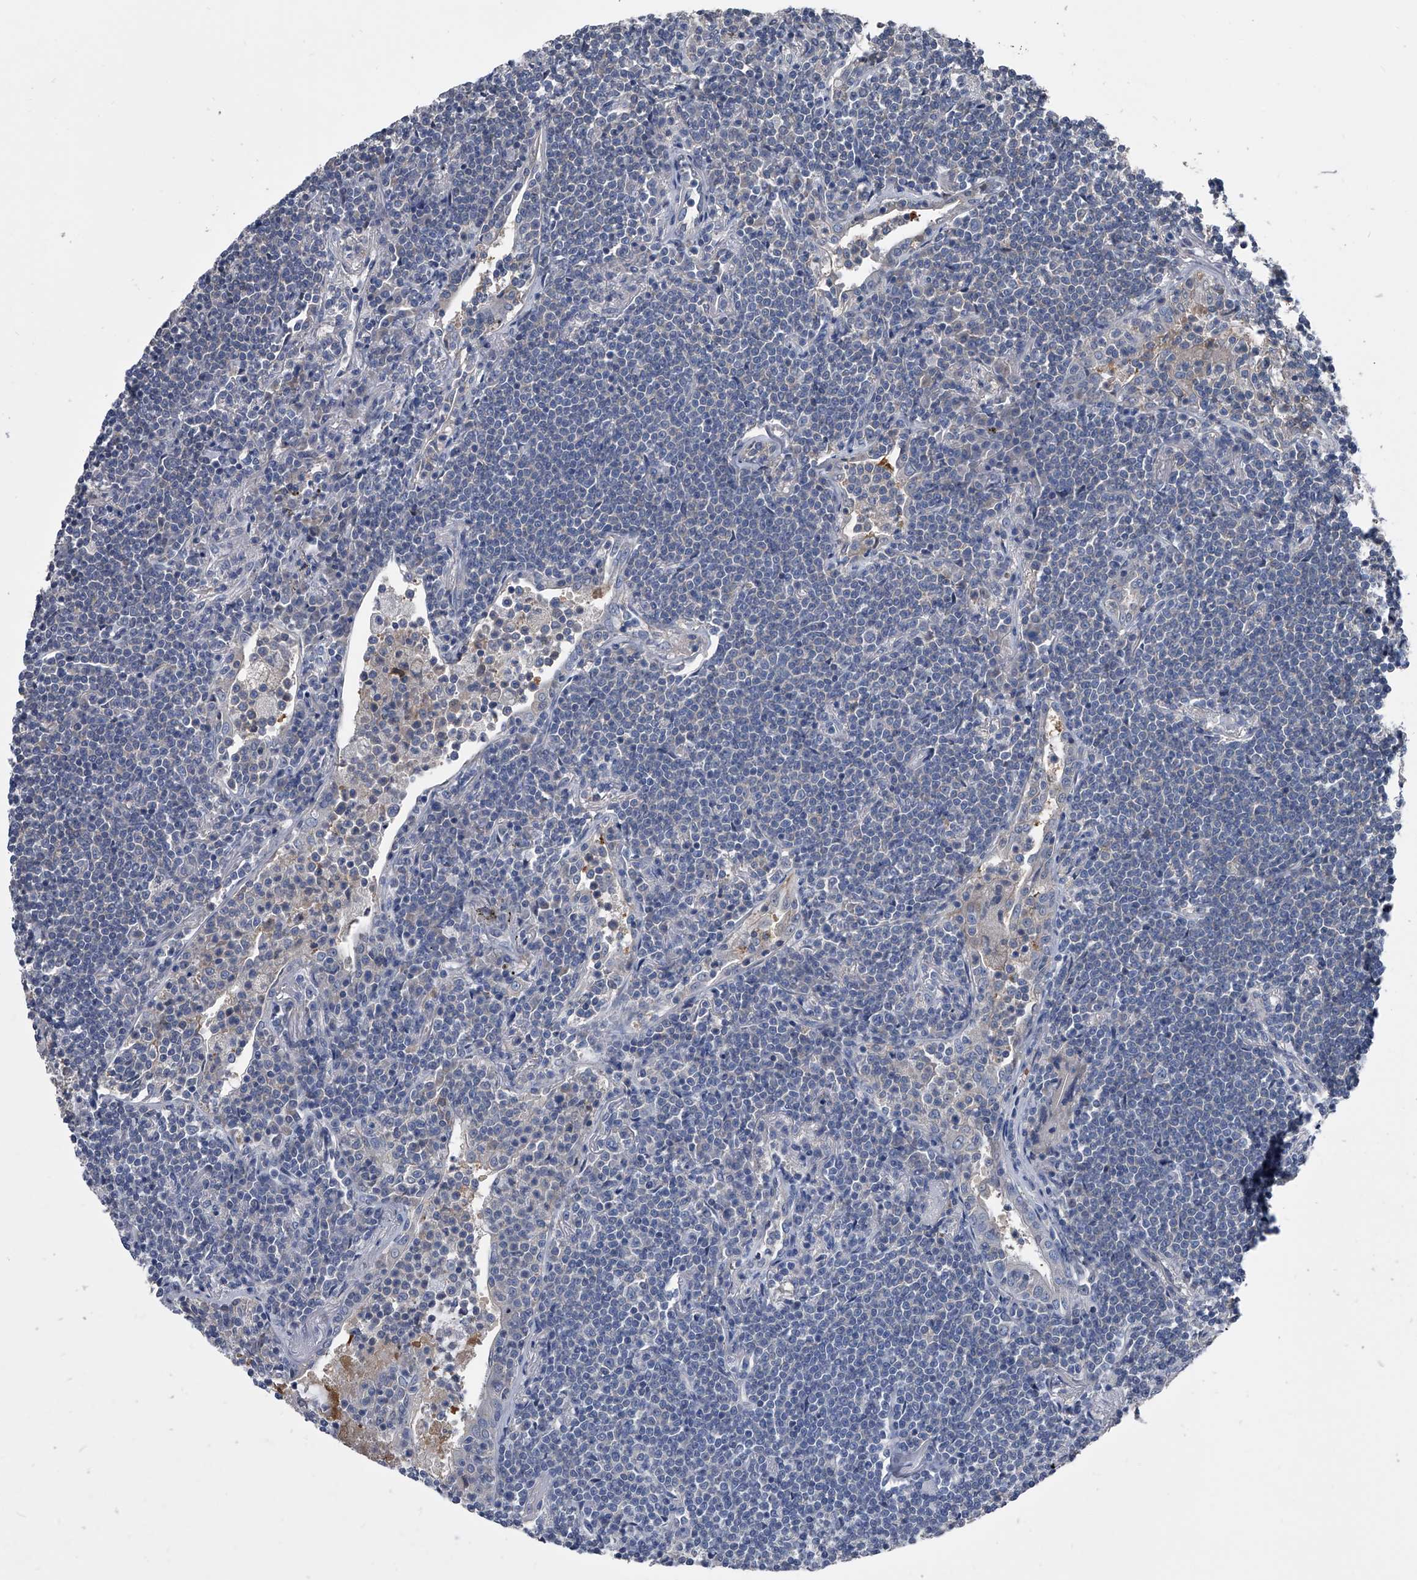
{"staining": {"intensity": "negative", "quantity": "none", "location": "none"}, "tissue": "lymphoma", "cell_type": "Tumor cells", "image_type": "cancer", "snomed": [{"axis": "morphology", "description": "Malignant lymphoma, non-Hodgkin's type, Low grade"}, {"axis": "topography", "description": "Lung"}], "caption": "An image of lymphoma stained for a protein exhibits no brown staining in tumor cells.", "gene": "KIF13A", "patient": {"sex": "female", "age": 71}}